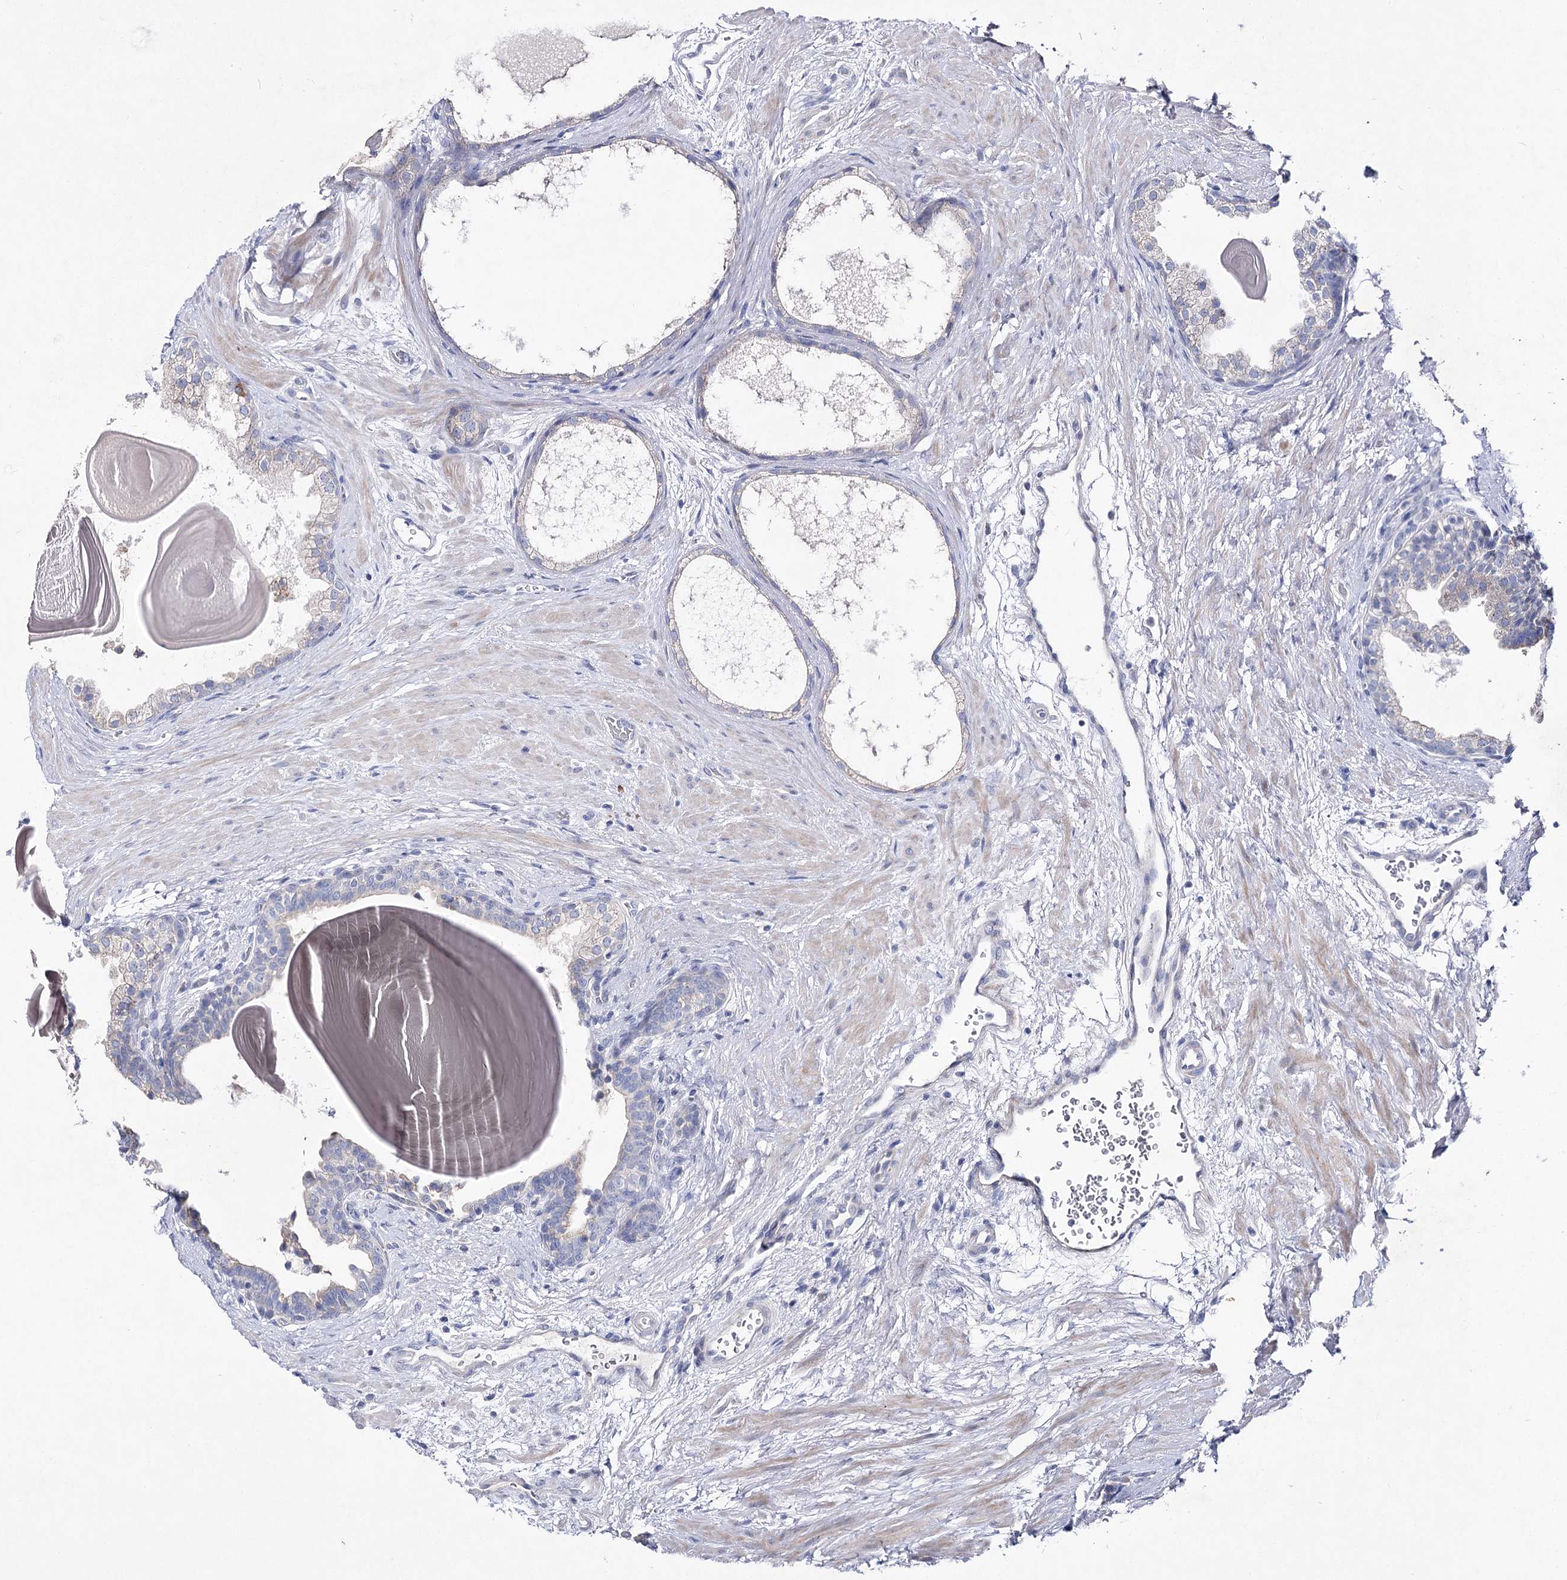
{"staining": {"intensity": "negative", "quantity": "none", "location": "none"}, "tissue": "prostate", "cell_type": "Glandular cells", "image_type": "normal", "snomed": [{"axis": "morphology", "description": "Normal tissue, NOS"}, {"axis": "topography", "description": "Prostate"}], "caption": "An immunohistochemistry (IHC) micrograph of unremarkable prostate is shown. There is no staining in glandular cells of prostate. Nuclei are stained in blue.", "gene": "LRRC14B", "patient": {"sex": "male", "age": 48}}